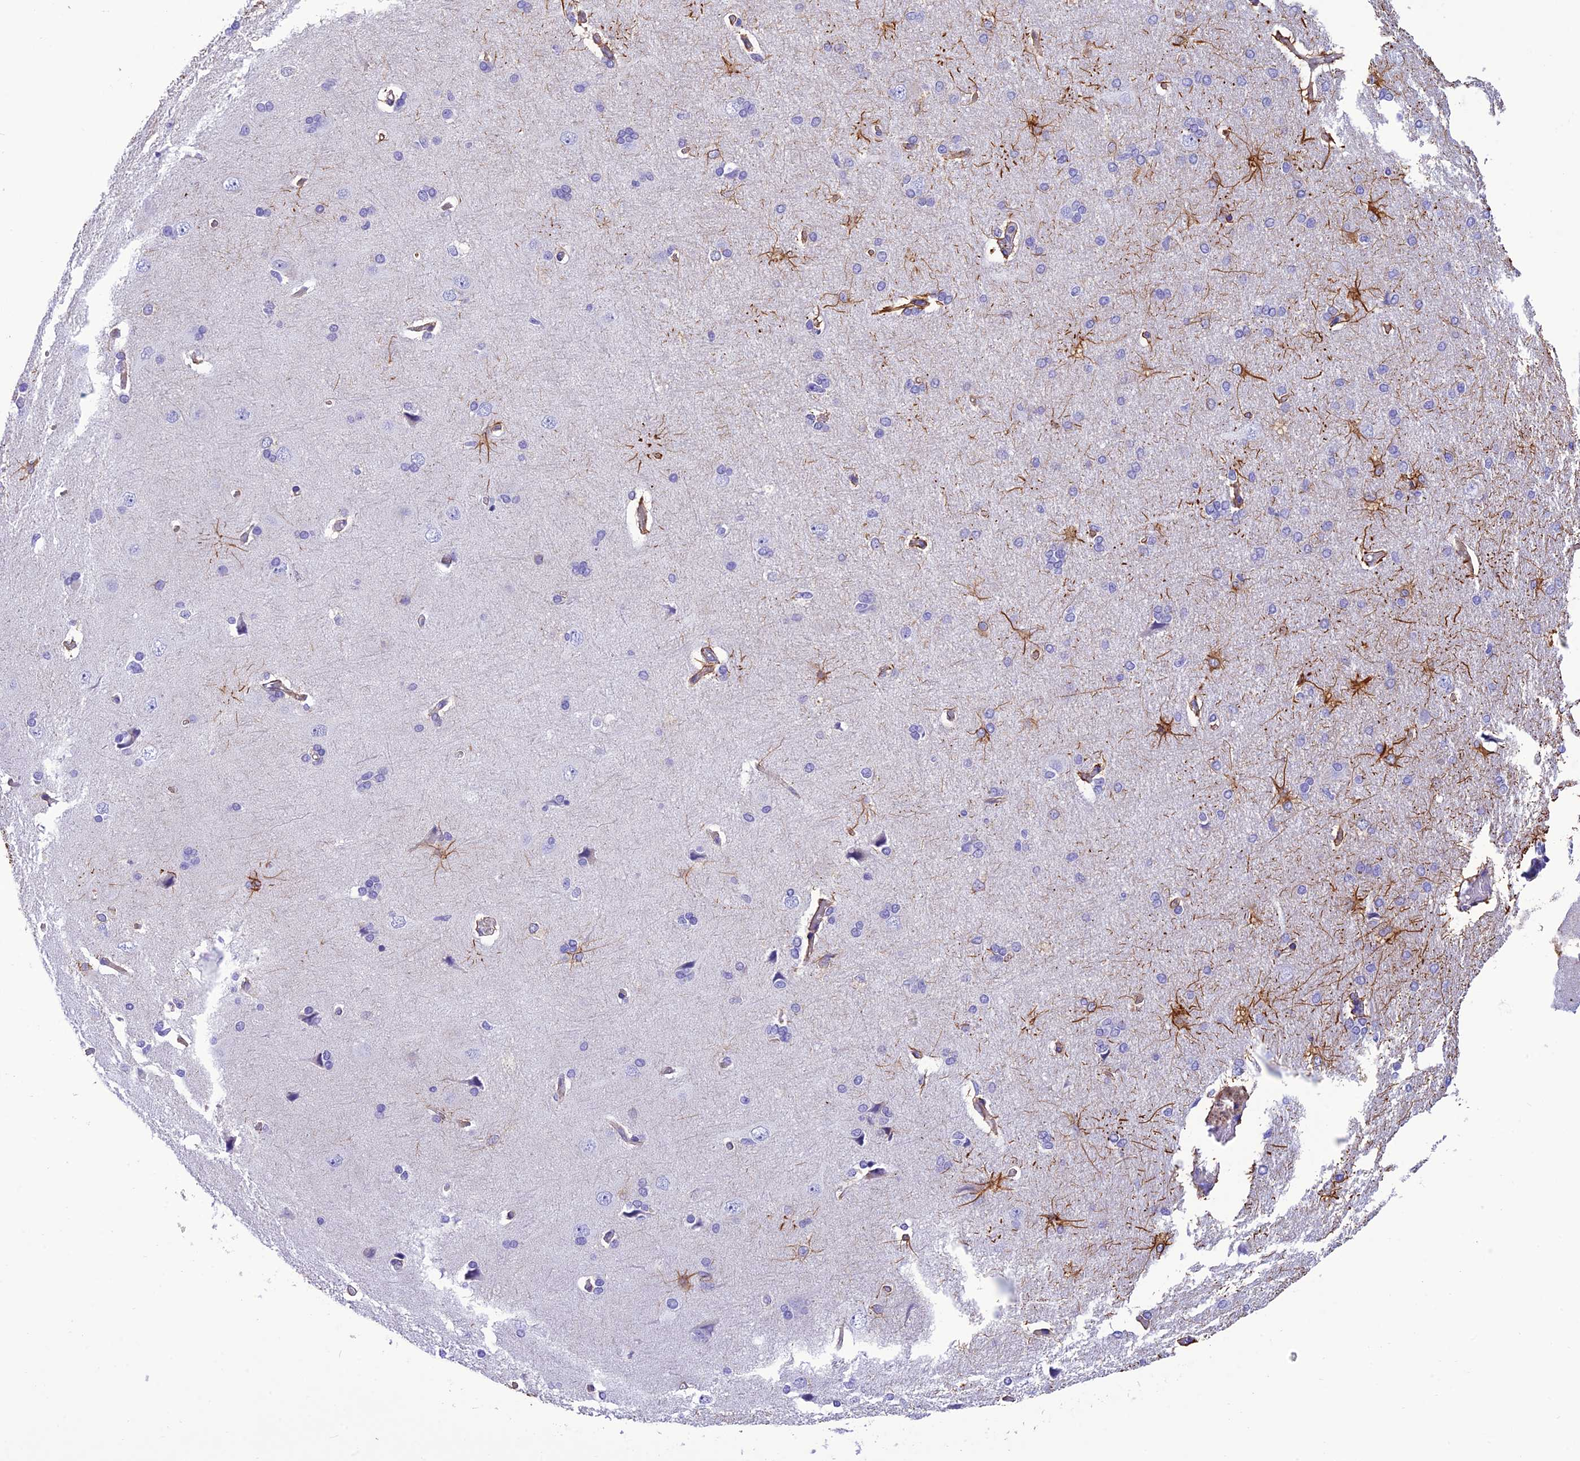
{"staining": {"intensity": "negative", "quantity": "none", "location": "none"}, "tissue": "cerebral cortex", "cell_type": "Endothelial cells", "image_type": "normal", "snomed": [{"axis": "morphology", "description": "Normal tissue, NOS"}, {"axis": "topography", "description": "Cerebral cortex"}], "caption": "Endothelial cells show no significant expression in normal cerebral cortex.", "gene": "C17orf67", "patient": {"sex": "male", "age": 62}}